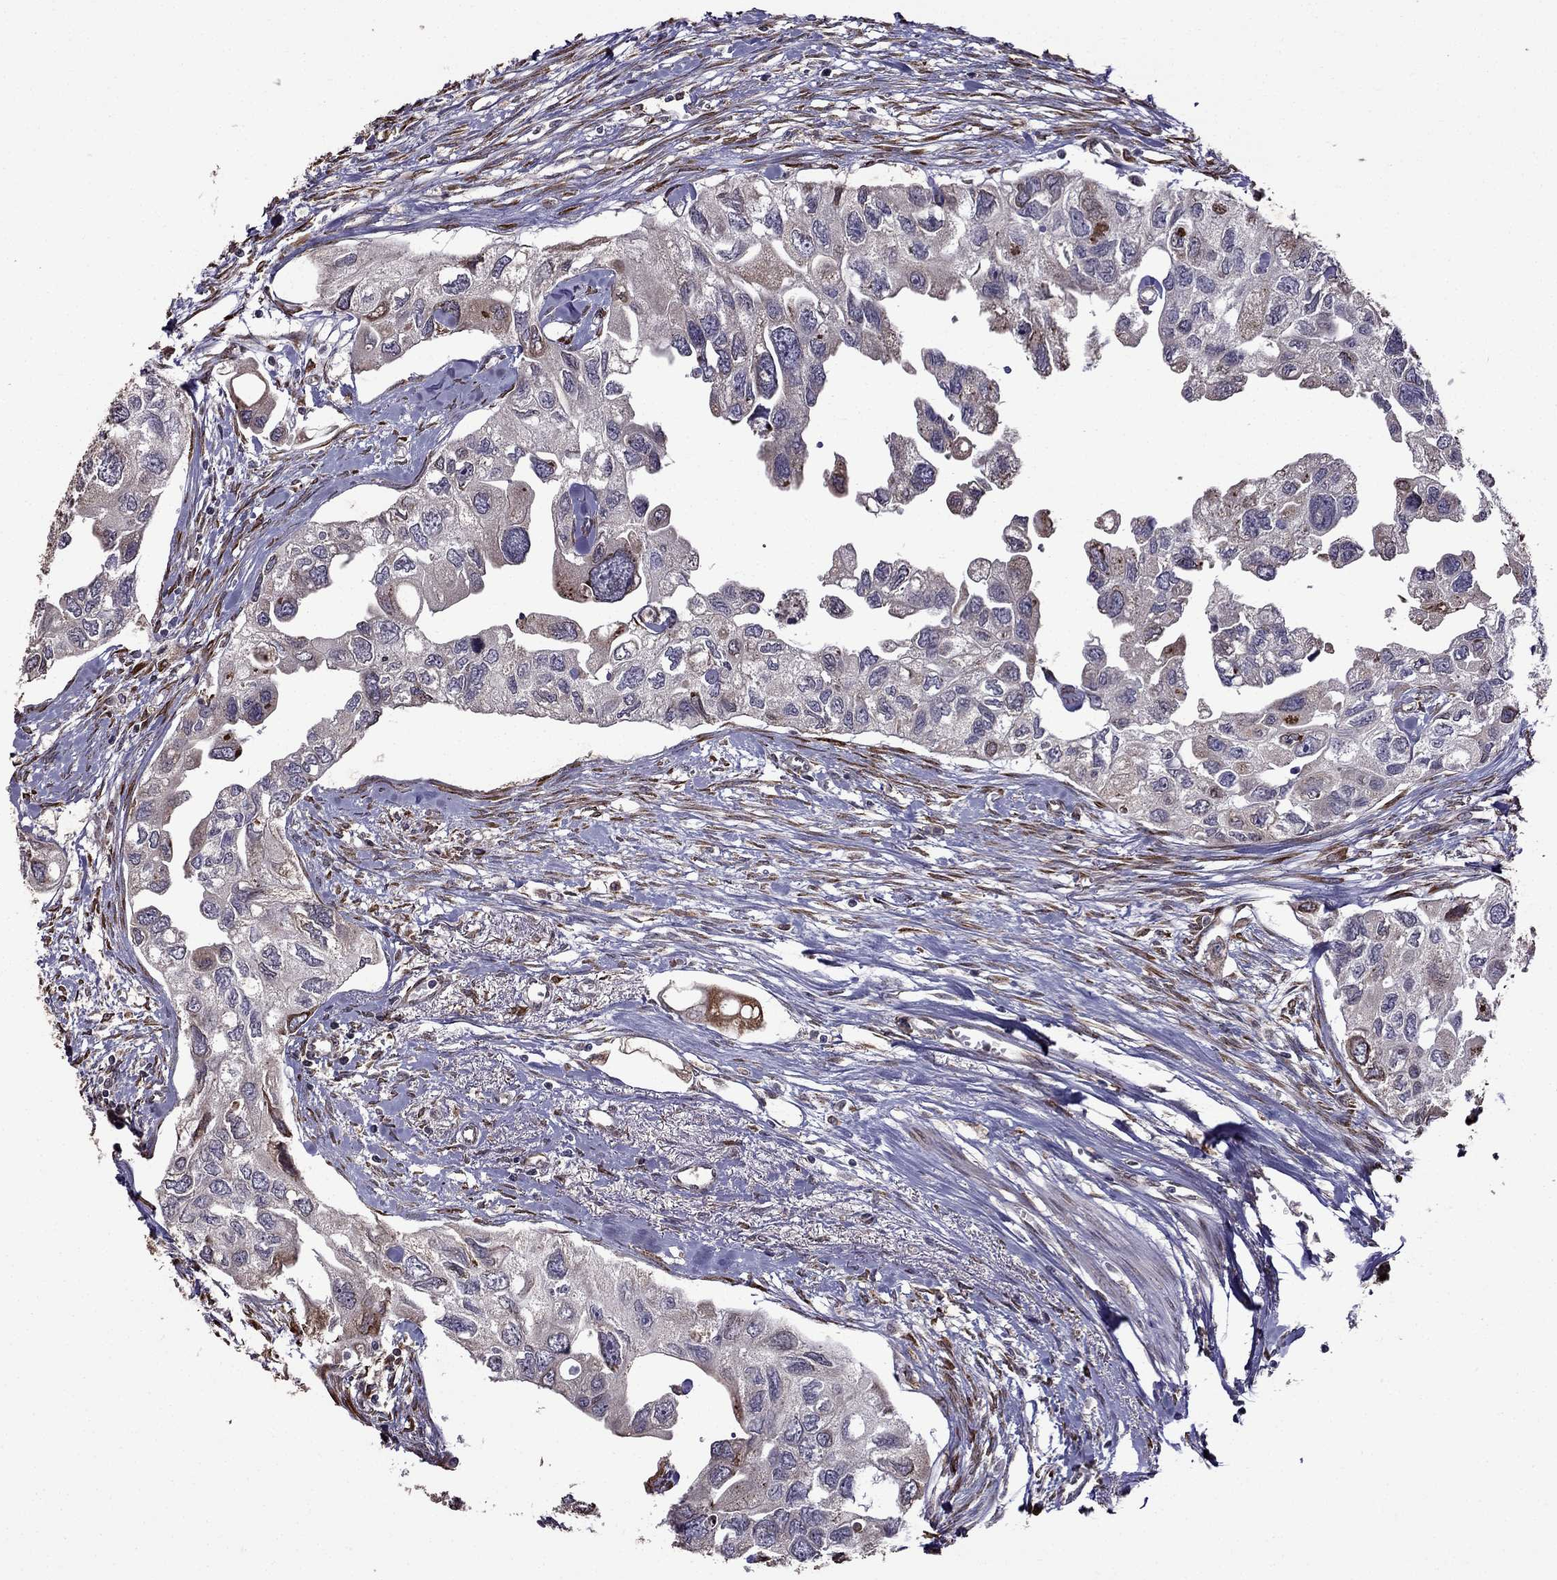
{"staining": {"intensity": "negative", "quantity": "none", "location": "none"}, "tissue": "urothelial cancer", "cell_type": "Tumor cells", "image_type": "cancer", "snomed": [{"axis": "morphology", "description": "Urothelial carcinoma, High grade"}, {"axis": "topography", "description": "Urinary bladder"}], "caption": "High magnification brightfield microscopy of urothelial cancer stained with DAB (brown) and counterstained with hematoxylin (blue): tumor cells show no significant expression.", "gene": "IKBIP", "patient": {"sex": "male", "age": 59}}